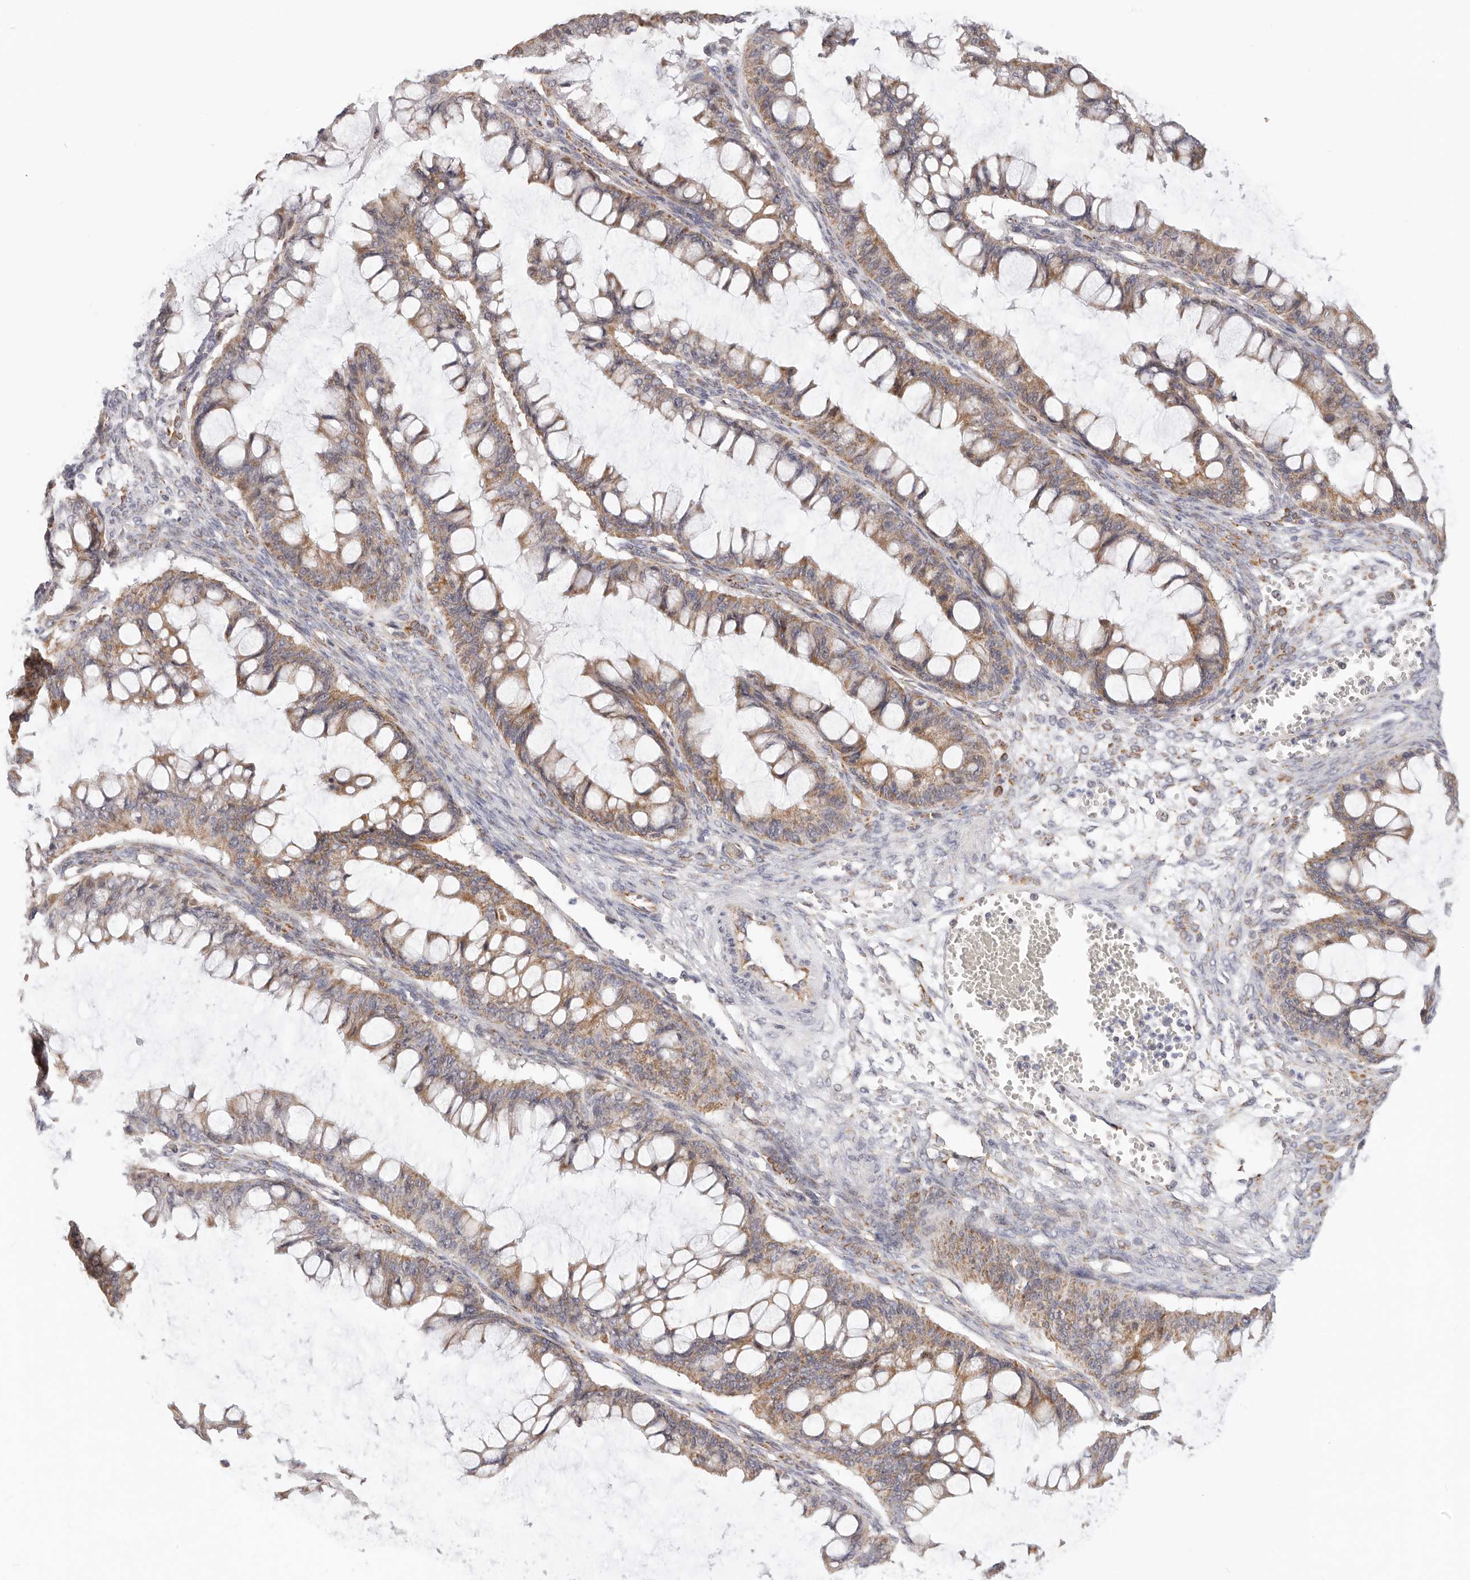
{"staining": {"intensity": "moderate", "quantity": ">75%", "location": "cytoplasmic/membranous"}, "tissue": "ovarian cancer", "cell_type": "Tumor cells", "image_type": "cancer", "snomed": [{"axis": "morphology", "description": "Cystadenocarcinoma, mucinous, NOS"}, {"axis": "topography", "description": "Ovary"}], "caption": "IHC of human mucinous cystadenocarcinoma (ovarian) shows medium levels of moderate cytoplasmic/membranous positivity in approximately >75% of tumor cells. (DAB = brown stain, brightfield microscopy at high magnification).", "gene": "AFDN", "patient": {"sex": "female", "age": 73}}